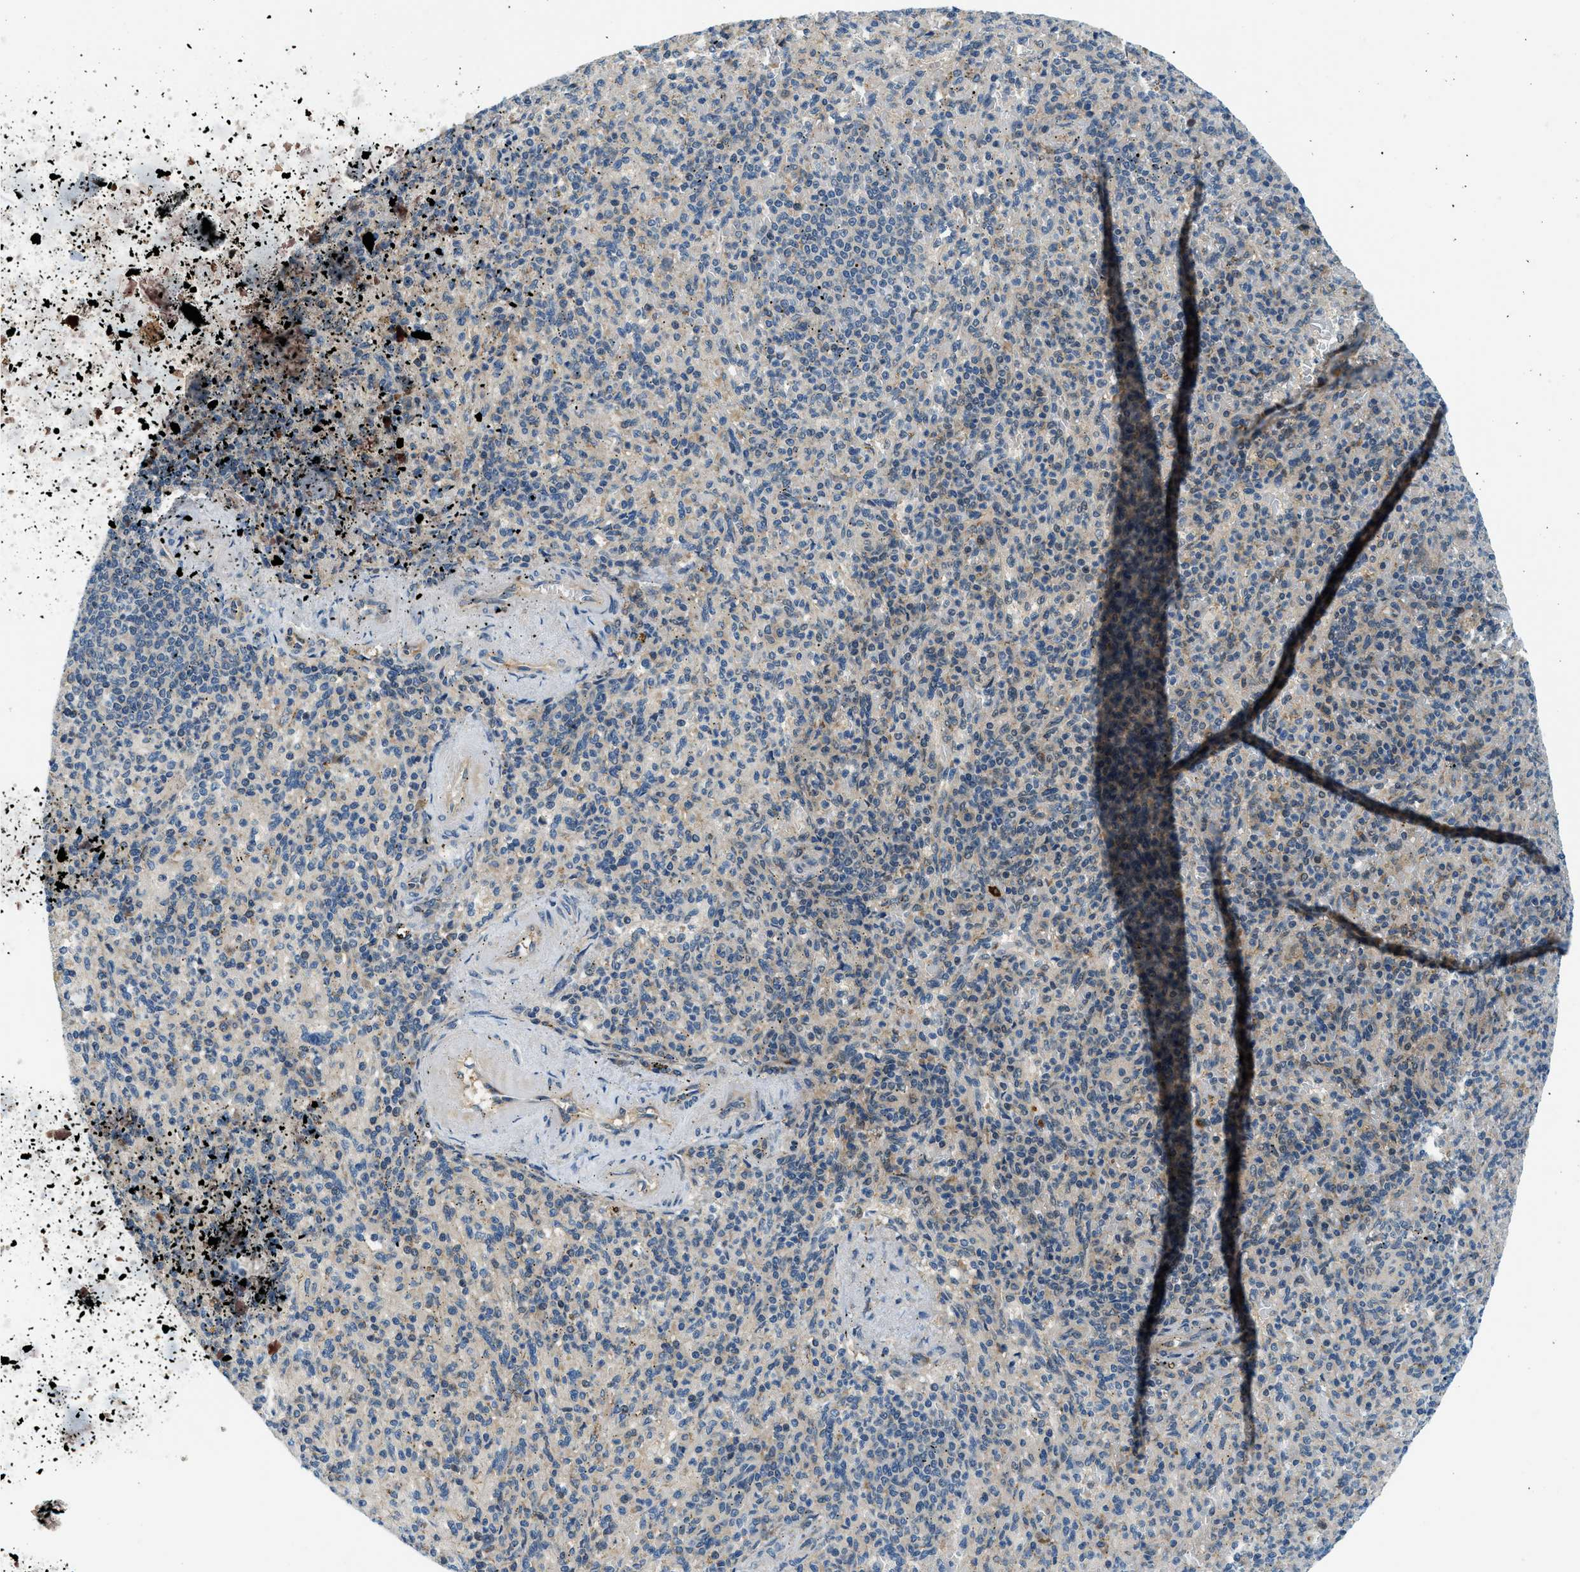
{"staining": {"intensity": "weak", "quantity": "25%-75%", "location": "cytoplasmic/membranous"}, "tissue": "spleen", "cell_type": "Cells in red pulp", "image_type": "normal", "snomed": [{"axis": "morphology", "description": "Normal tissue, NOS"}, {"axis": "topography", "description": "Spleen"}], "caption": "A brown stain labels weak cytoplasmic/membranous positivity of a protein in cells in red pulp of normal spleen.", "gene": "KCNK1", "patient": {"sex": "female", "age": 74}}